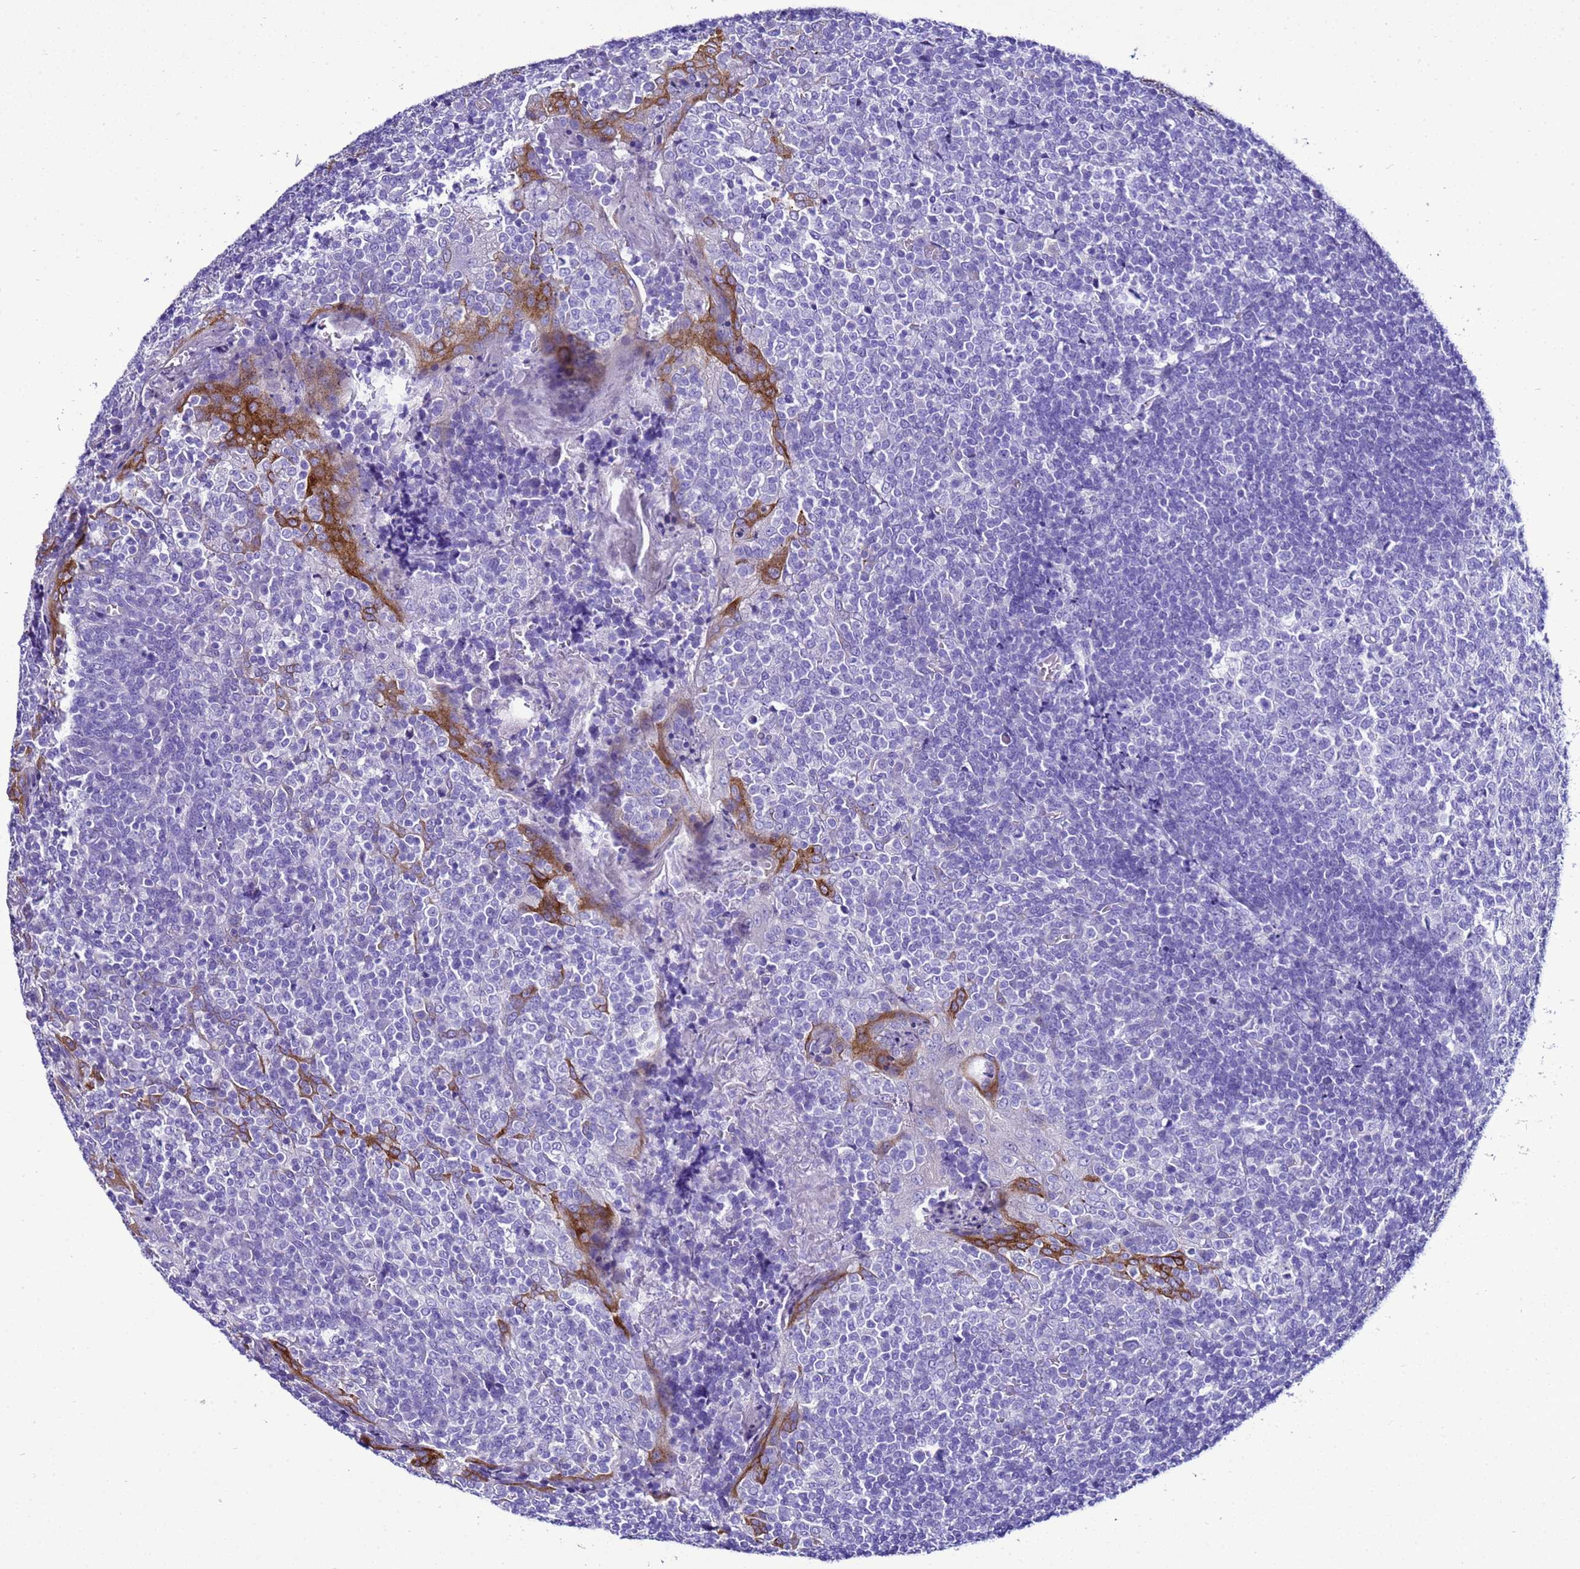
{"staining": {"intensity": "negative", "quantity": "none", "location": "none"}, "tissue": "tonsil", "cell_type": "Germinal center cells", "image_type": "normal", "snomed": [{"axis": "morphology", "description": "Normal tissue, NOS"}, {"axis": "topography", "description": "Tonsil"}], "caption": "The photomicrograph shows no staining of germinal center cells in unremarkable tonsil. (IHC, brightfield microscopy, high magnification).", "gene": "BEST2", "patient": {"sex": "female", "age": 19}}